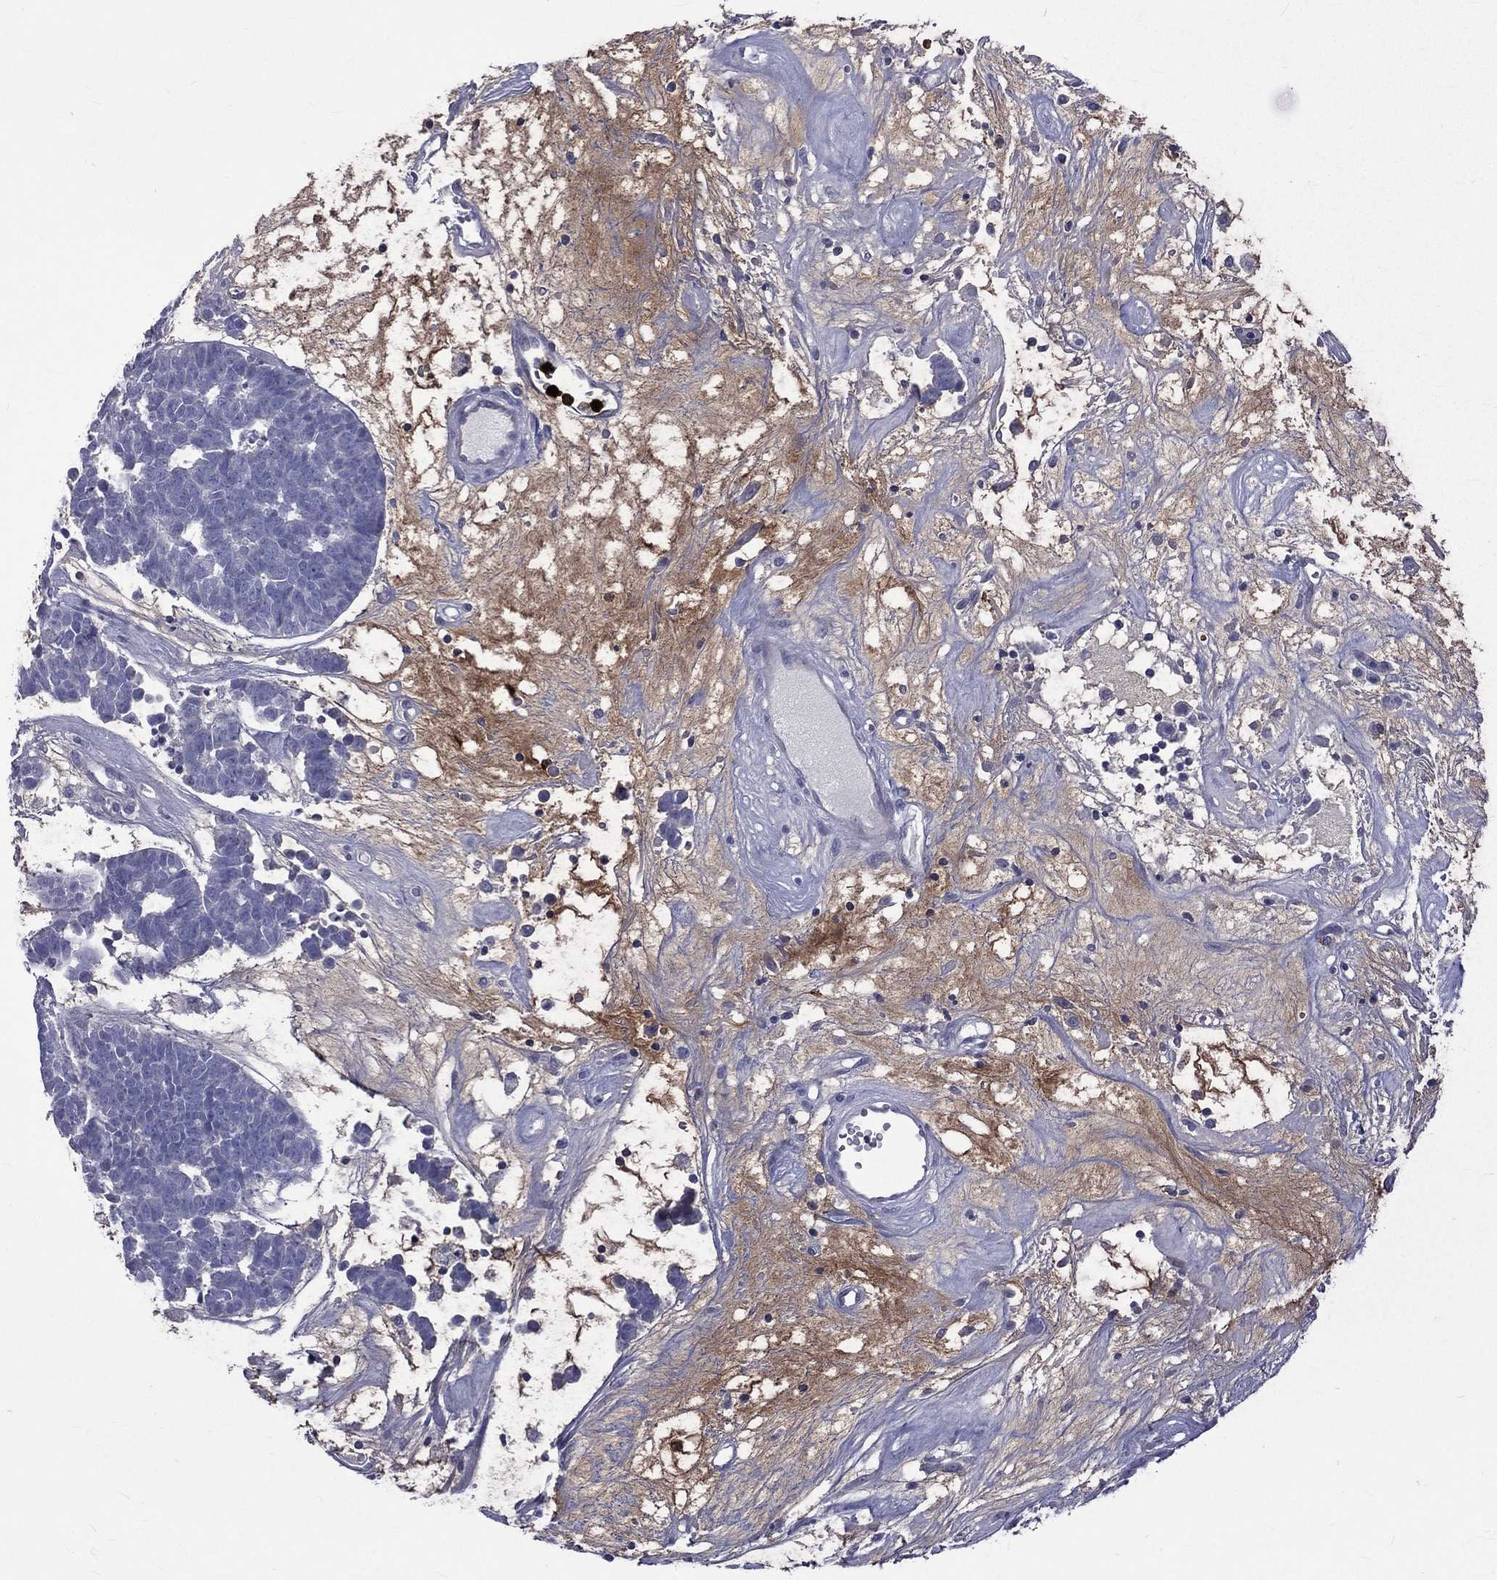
{"staining": {"intensity": "negative", "quantity": "none", "location": "none"}, "tissue": "head and neck cancer", "cell_type": "Tumor cells", "image_type": "cancer", "snomed": [{"axis": "morphology", "description": "Adenocarcinoma, NOS"}, {"axis": "topography", "description": "Head-Neck"}], "caption": "The image exhibits no significant staining in tumor cells of head and neck cancer.", "gene": "ELANE", "patient": {"sex": "female", "age": 81}}